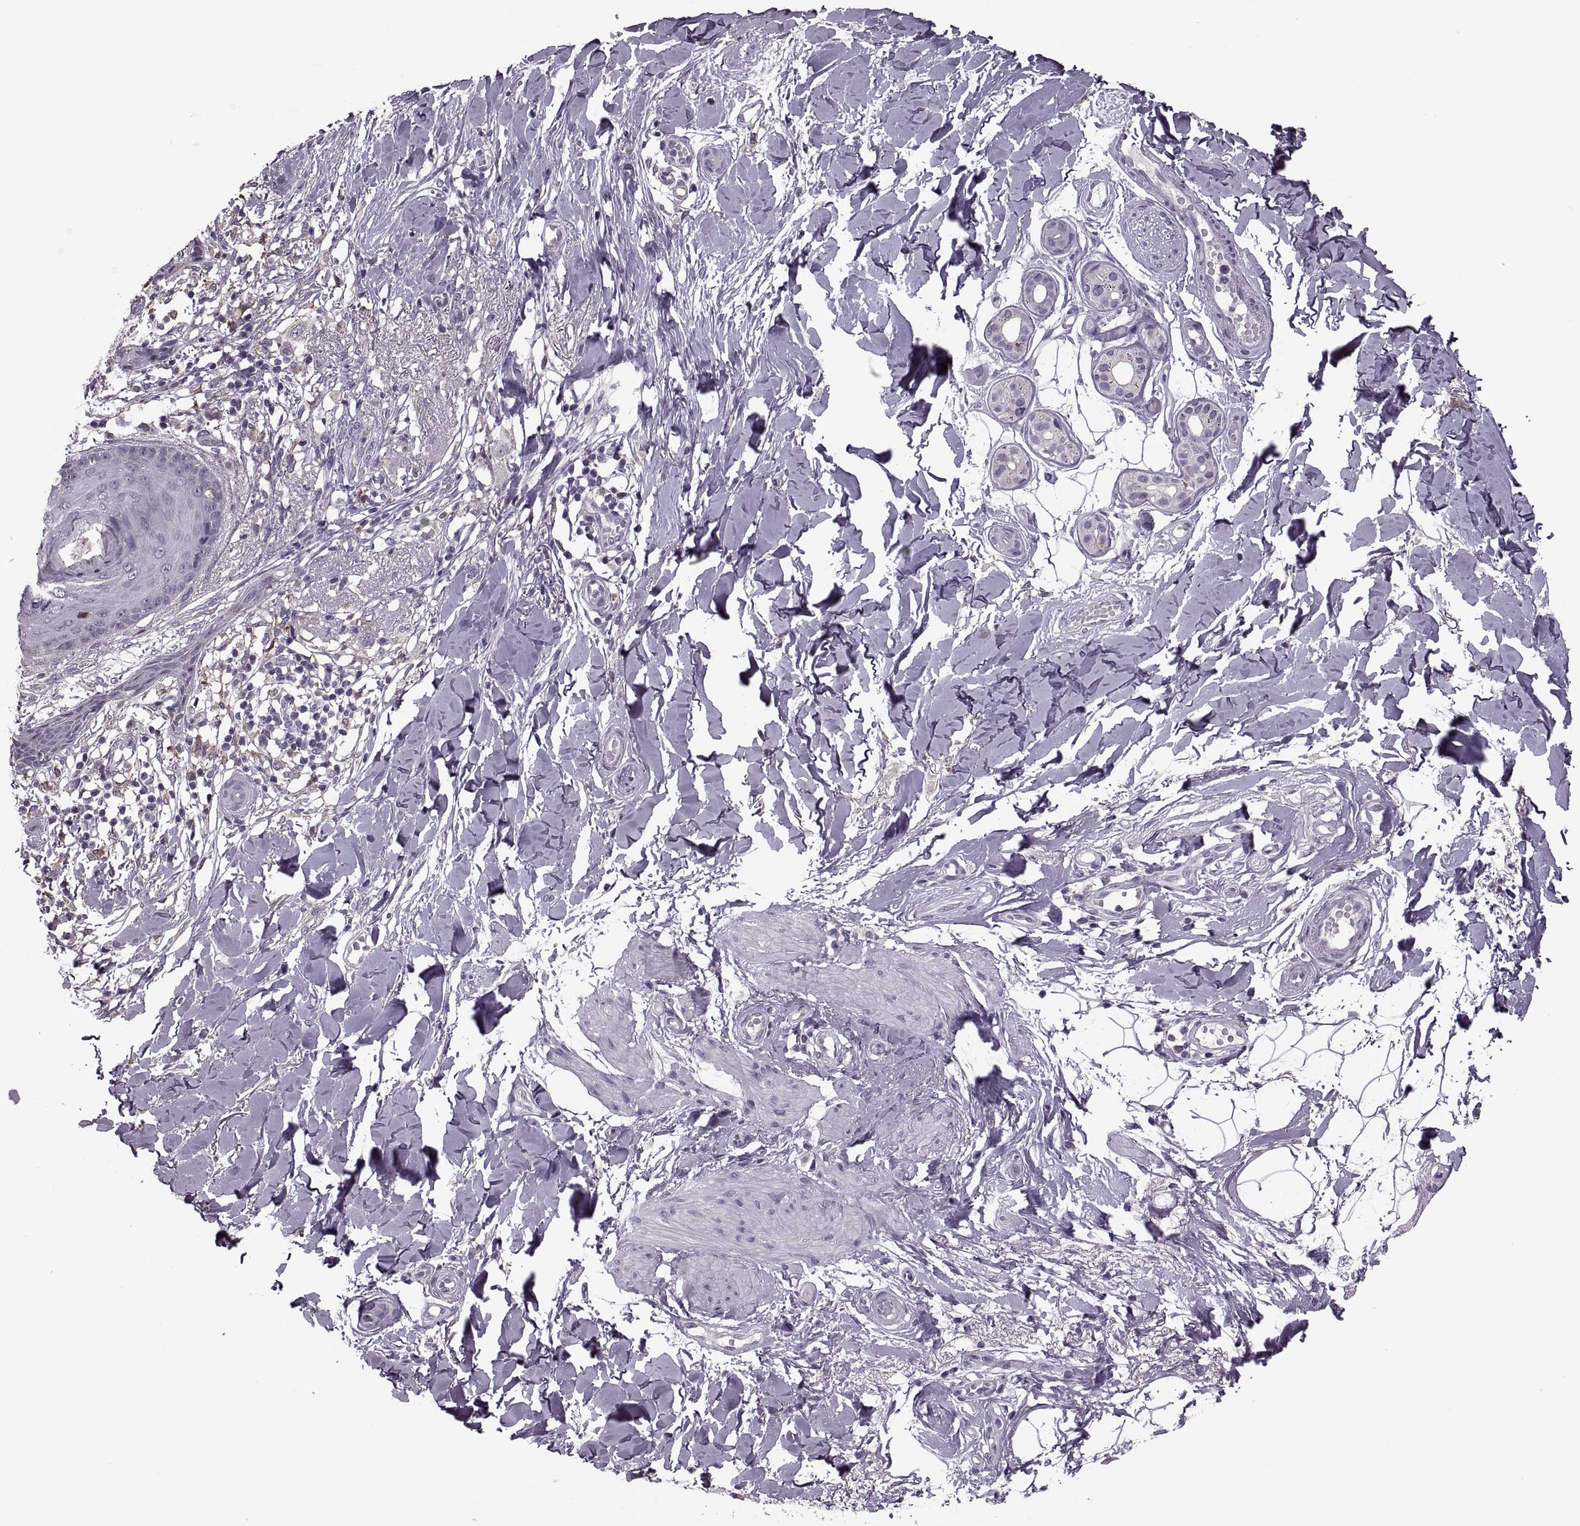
{"staining": {"intensity": "moderate", "quantity": "<25%", "location": "cytoplasmic/membranous"}, "tissue": "skin cancer", "cell_type": "Tumor cells", "image_type": "cancer", "snomed": [{"axis": "morphology", "description": "Normal tissue, NOS"}, {"axis": "morphology", "description": "Basal cell carcinoma"}, {"axis": "topography", "description": "Skin"}], "caption": "Immunohistochemical staining of skin cancer shows low levels of moderate cytoplasmic/membranous protein staining in approximately <25% of tumor cells.", "gene": "LETM2", "patient": {"sex": "male", "age": 84}}